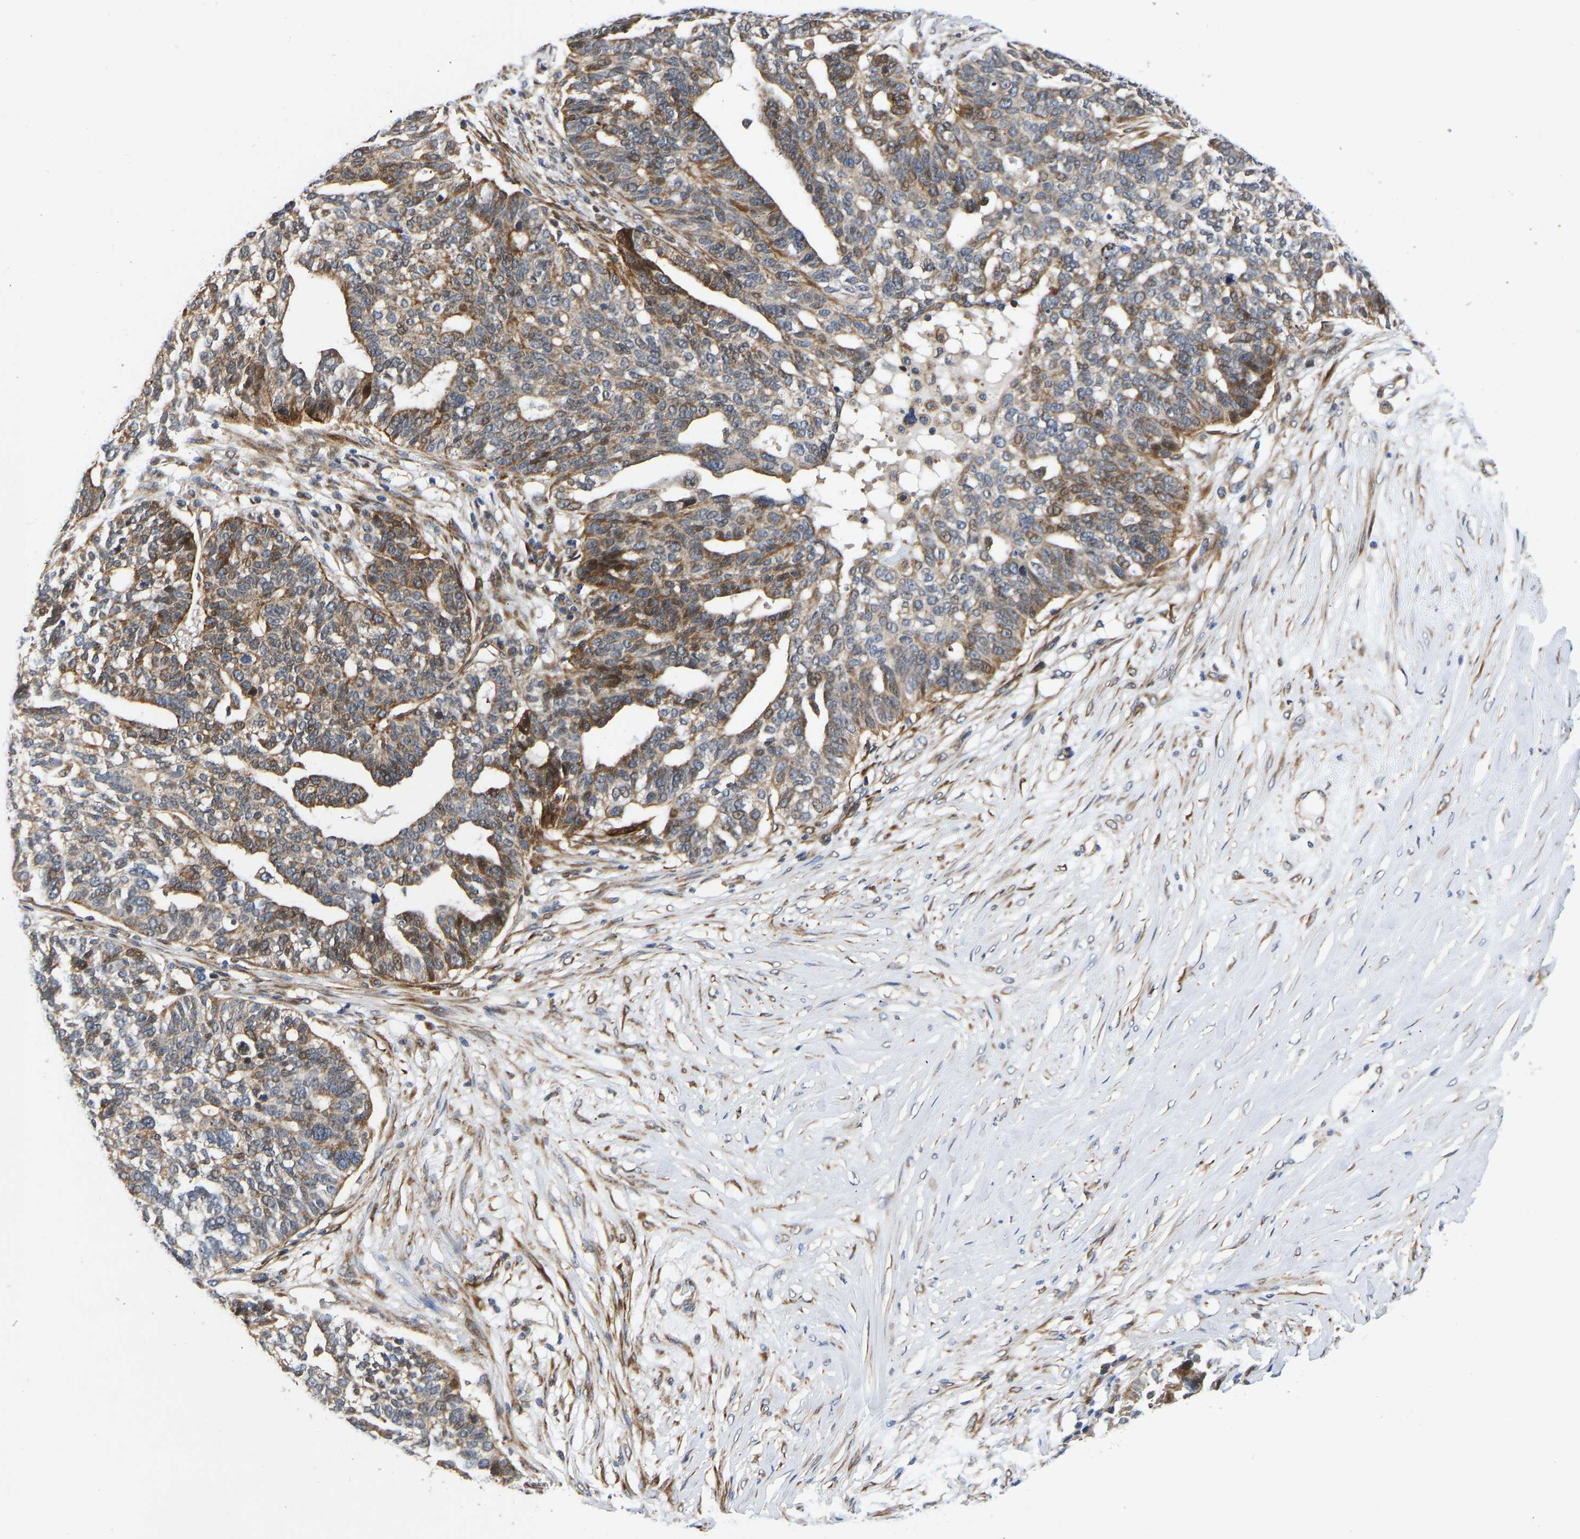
{"staining": {"intensity": "moderate", "quantity": ">75%", "location": "cytoplasmic/membranous"}, "tissue": "ovarian cancer", "cell_type": "Tumor cells", "image_type": "cancer", "snomed": [{"axis": "morphology", "description": "Cystadenocarcinoma, serous, NOS"}, {"axis": "topography", "description": "Ovary"}], "caption": "Protein expression analysis of ovarian cancer reveals moderate cytoplasmic/membranous expression in about >75% of tumor cells. (DAB (3,3'-diaminobenzidine) IHC with brightfield microscopy, high magnification).", "gene": "TMEM38B", "patient": {"sex": "female", "age": 59}}